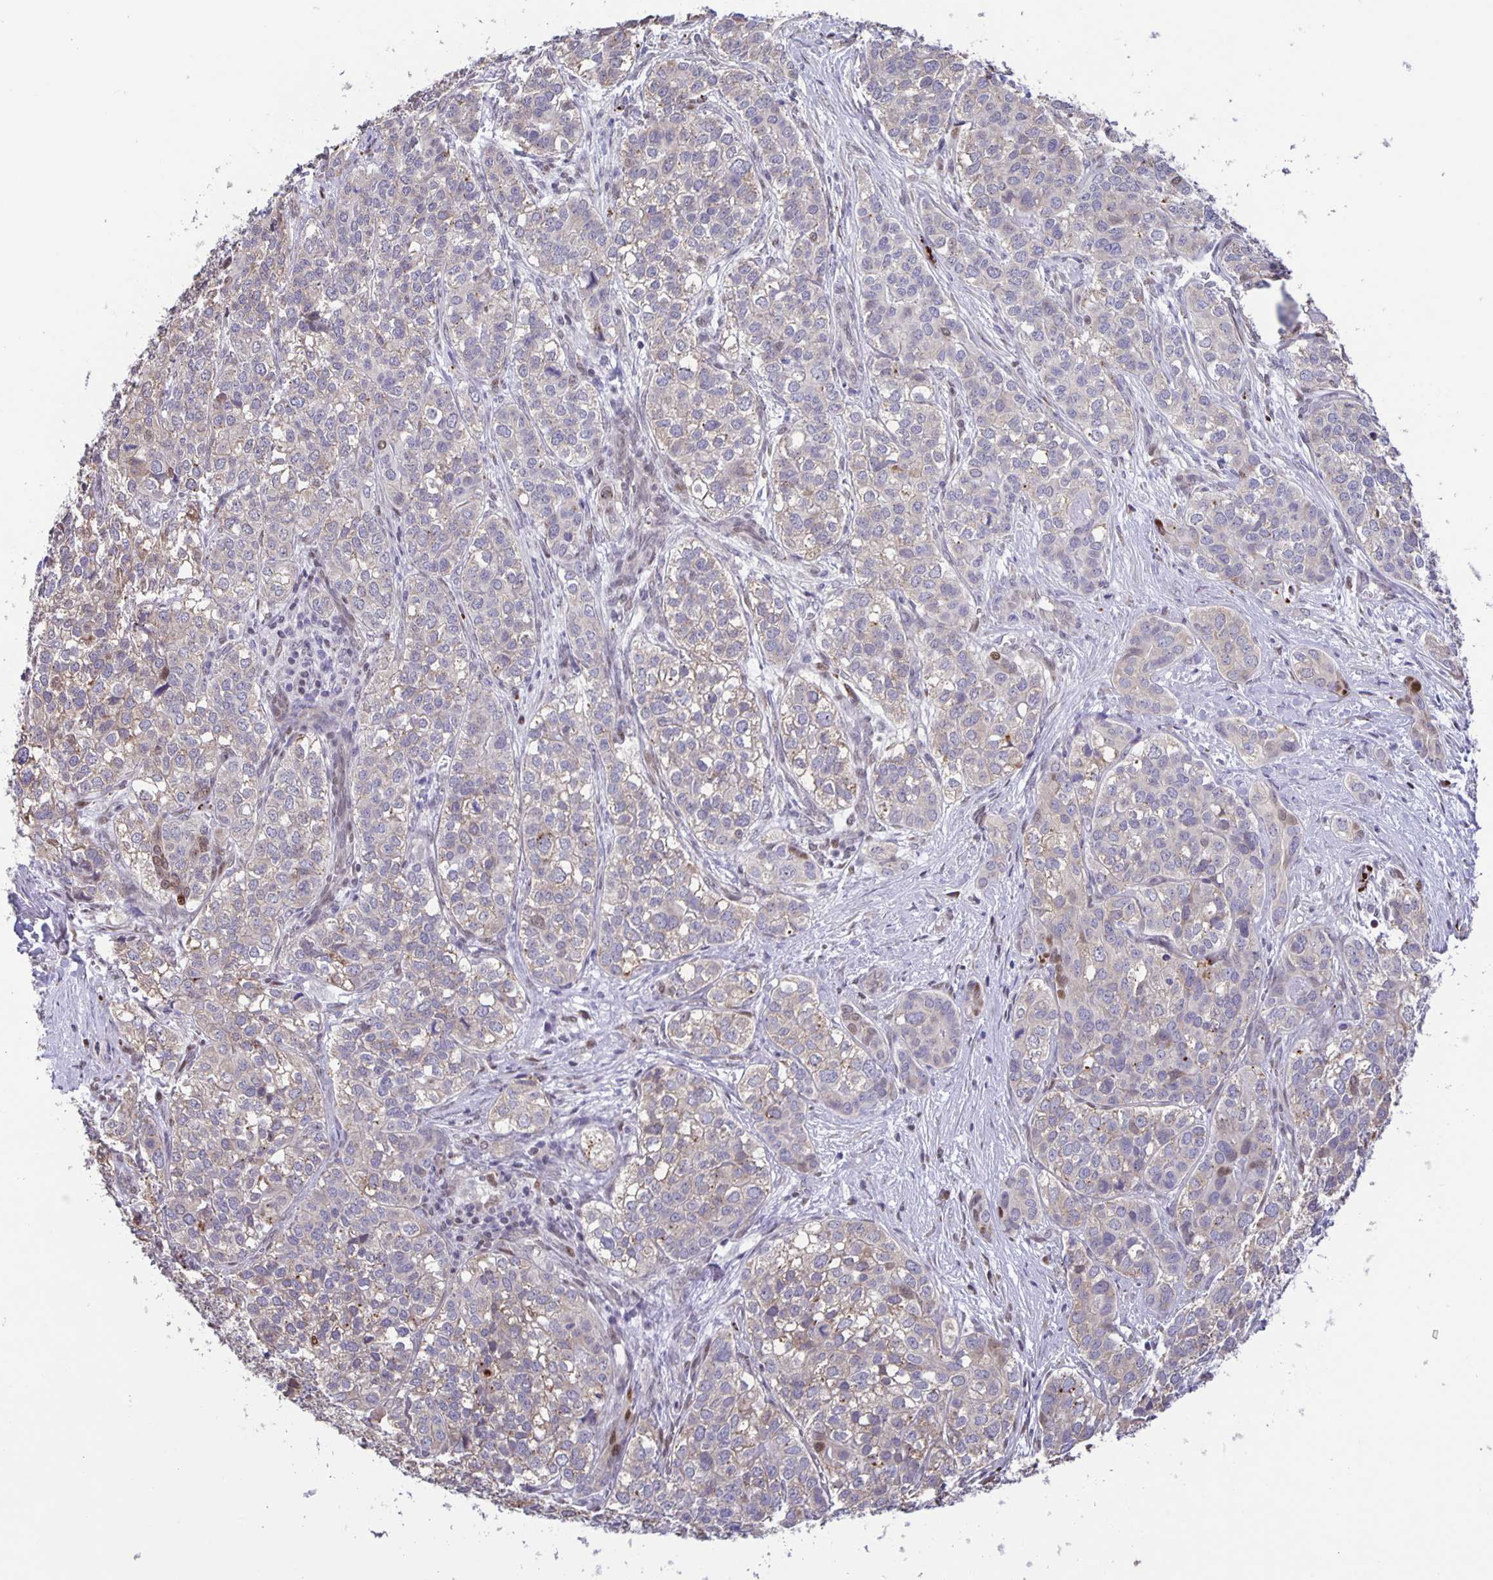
{"staining": {"intensity": "negative", "quantity": "none", "location": "none"}, "tissue": "liver cancer", "cell_type": "Tumor cells", "image_type": "cancer", "snomed": [{"axis": "morphology", "description": "Cholangiocarcinoma"}, {"axis": "topography", "description": "Liver"}], "caption": "Immunohistochemistry image of liver cancer stained for a protein (brown), which displays no positivity in tumor cells. The staining was performed using DAB to visualize the protein expression in brown, while the nuclei were stained in blue with hematoxylin (Magnification: 20x).", "gene": "MAPK12", "patient": {"sex": "male", "age": 56}}